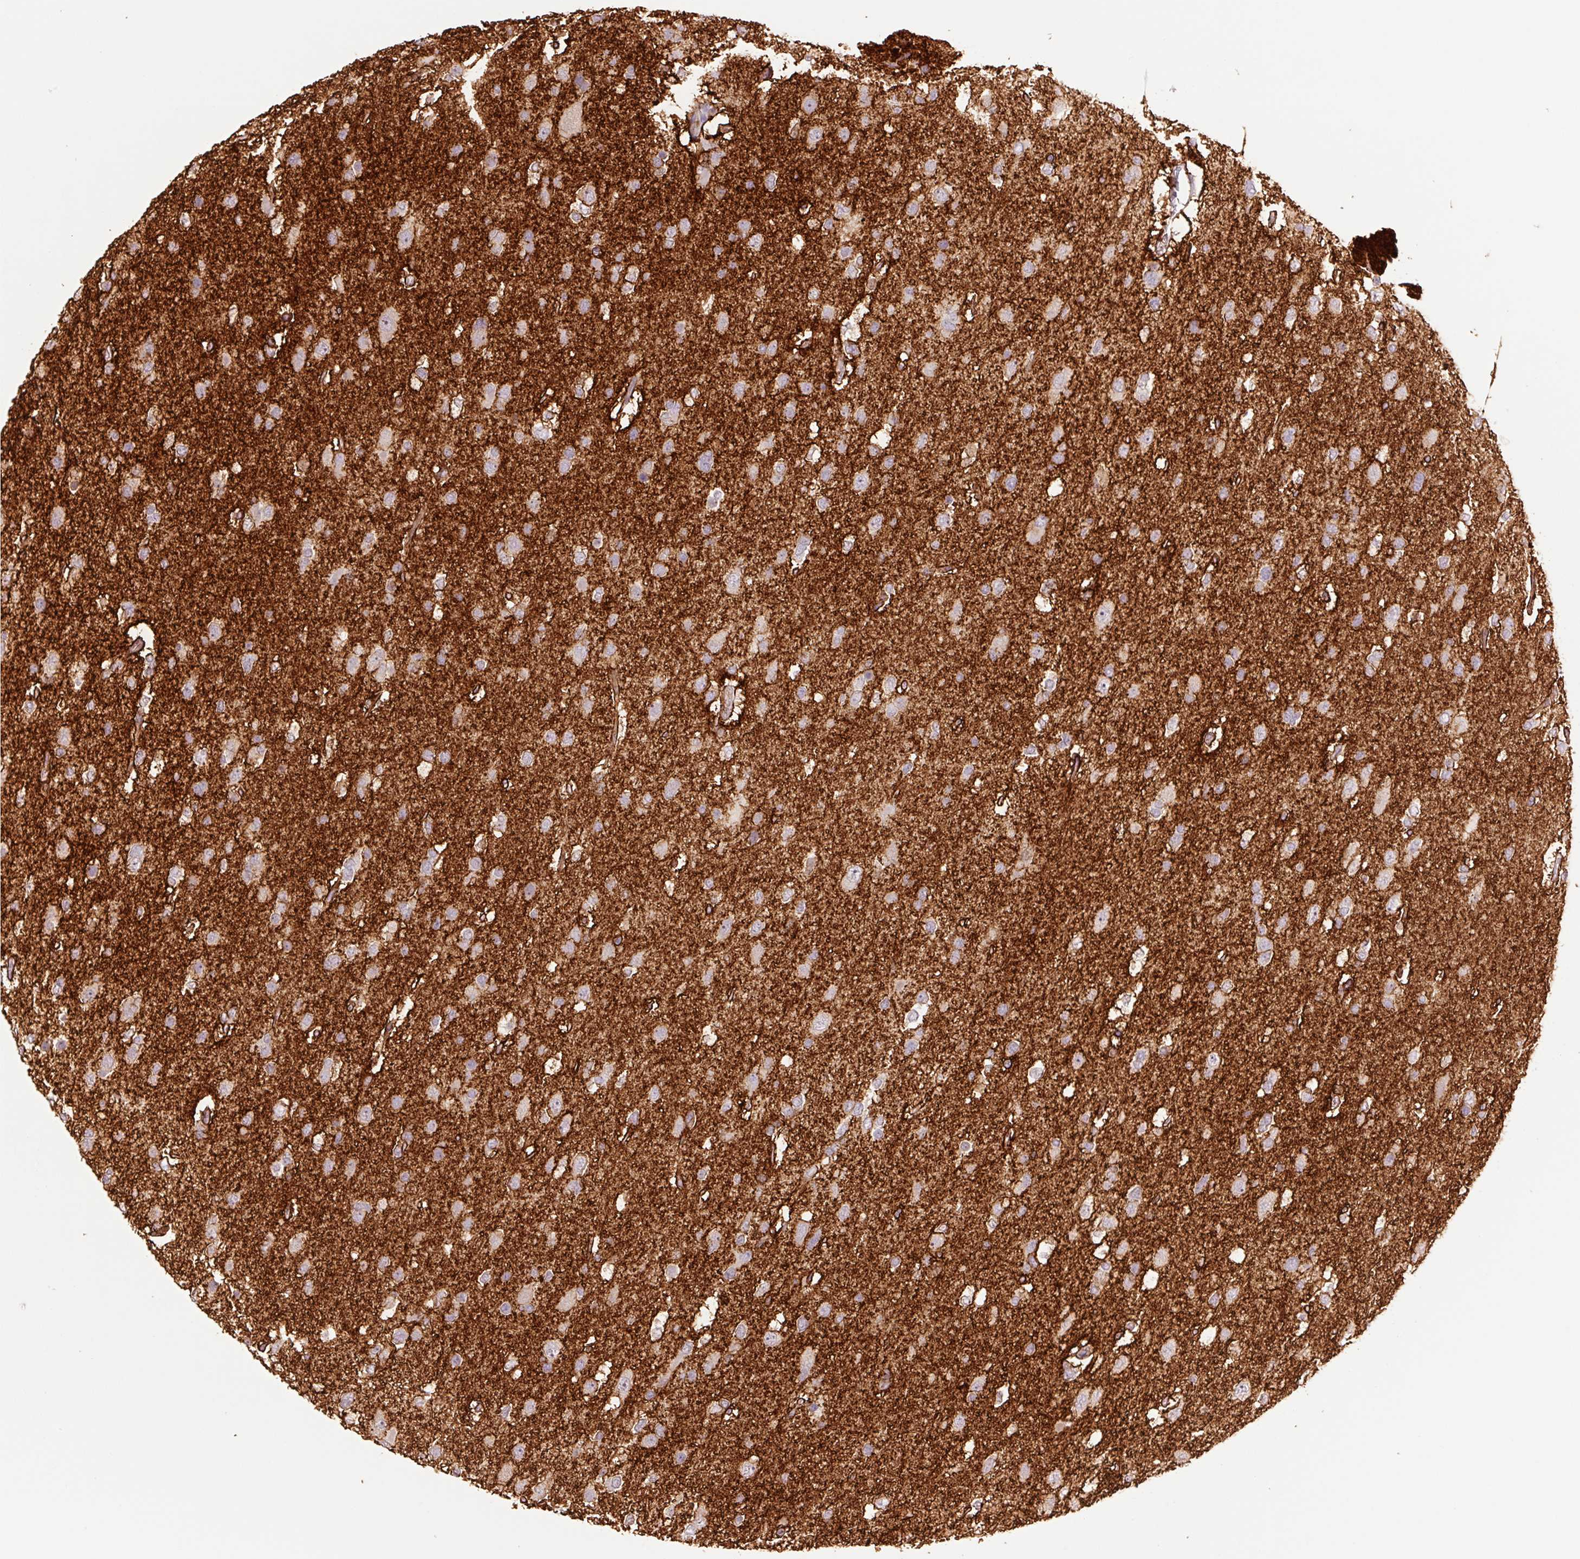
{"staining": {"intensity": "weak", "quantity": "<25%", "location": "cytoplasmic/membranous"}, "tissue": "glioma", "cell_type": "Tumor cells", "image_type": "cancer", "snomed": [{"axis": "morphology", "description": "Glioma, malignant, High grade"}, {"axis": "topography", "description": "Brain"}], "caption": "Immunohistochemistry (IHC) of glioma displays no positivity in tumor cells. The staining was performed using DAB (3,3'-diaminobenzidine) to visualize the protein expression in brown, while the nuclei were stained in blue with hematoxylin (Magnification: 20x).", "gene": "SLC1A4", "patient": {"sex": "male", "age": 53}}